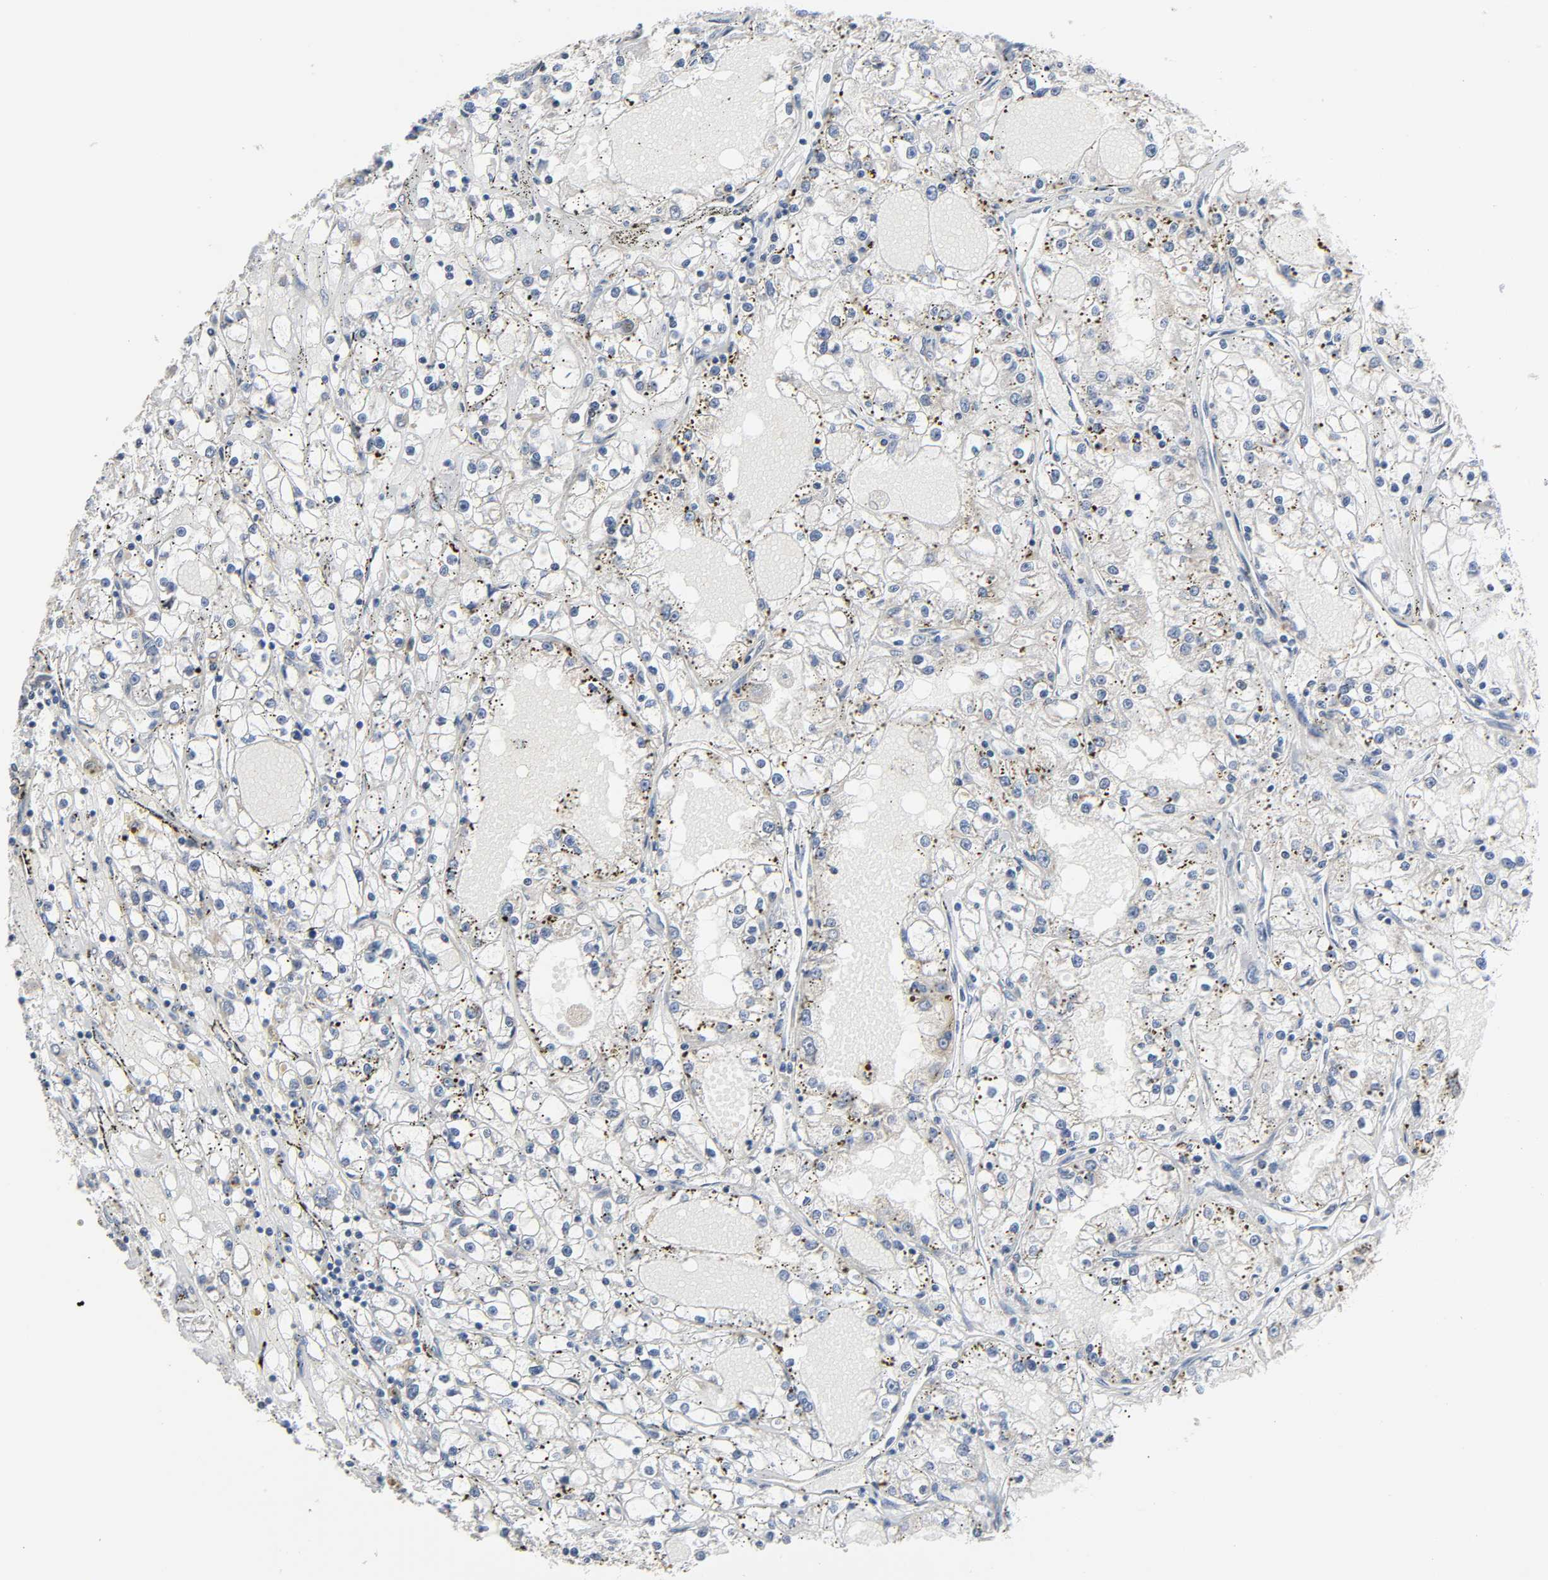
{"staining": {"intensity": "negative", "quantity": "none", "location": "none"}, "tissue": "renal cancer", "cell_type": "Tumor cells", "image_type": "cancer", "snomed": [{"axis": "morphology", "description": "Adenocarcinoma, NOS"}, {"axis": "topography", "description": "Kidney"}], "caption": "Tumor cells are negative for protein expression in human renal cancer (adenocarcinoma).", "gene": "ARHGAP1", "patient": {"sex": "male", "age": 56}}